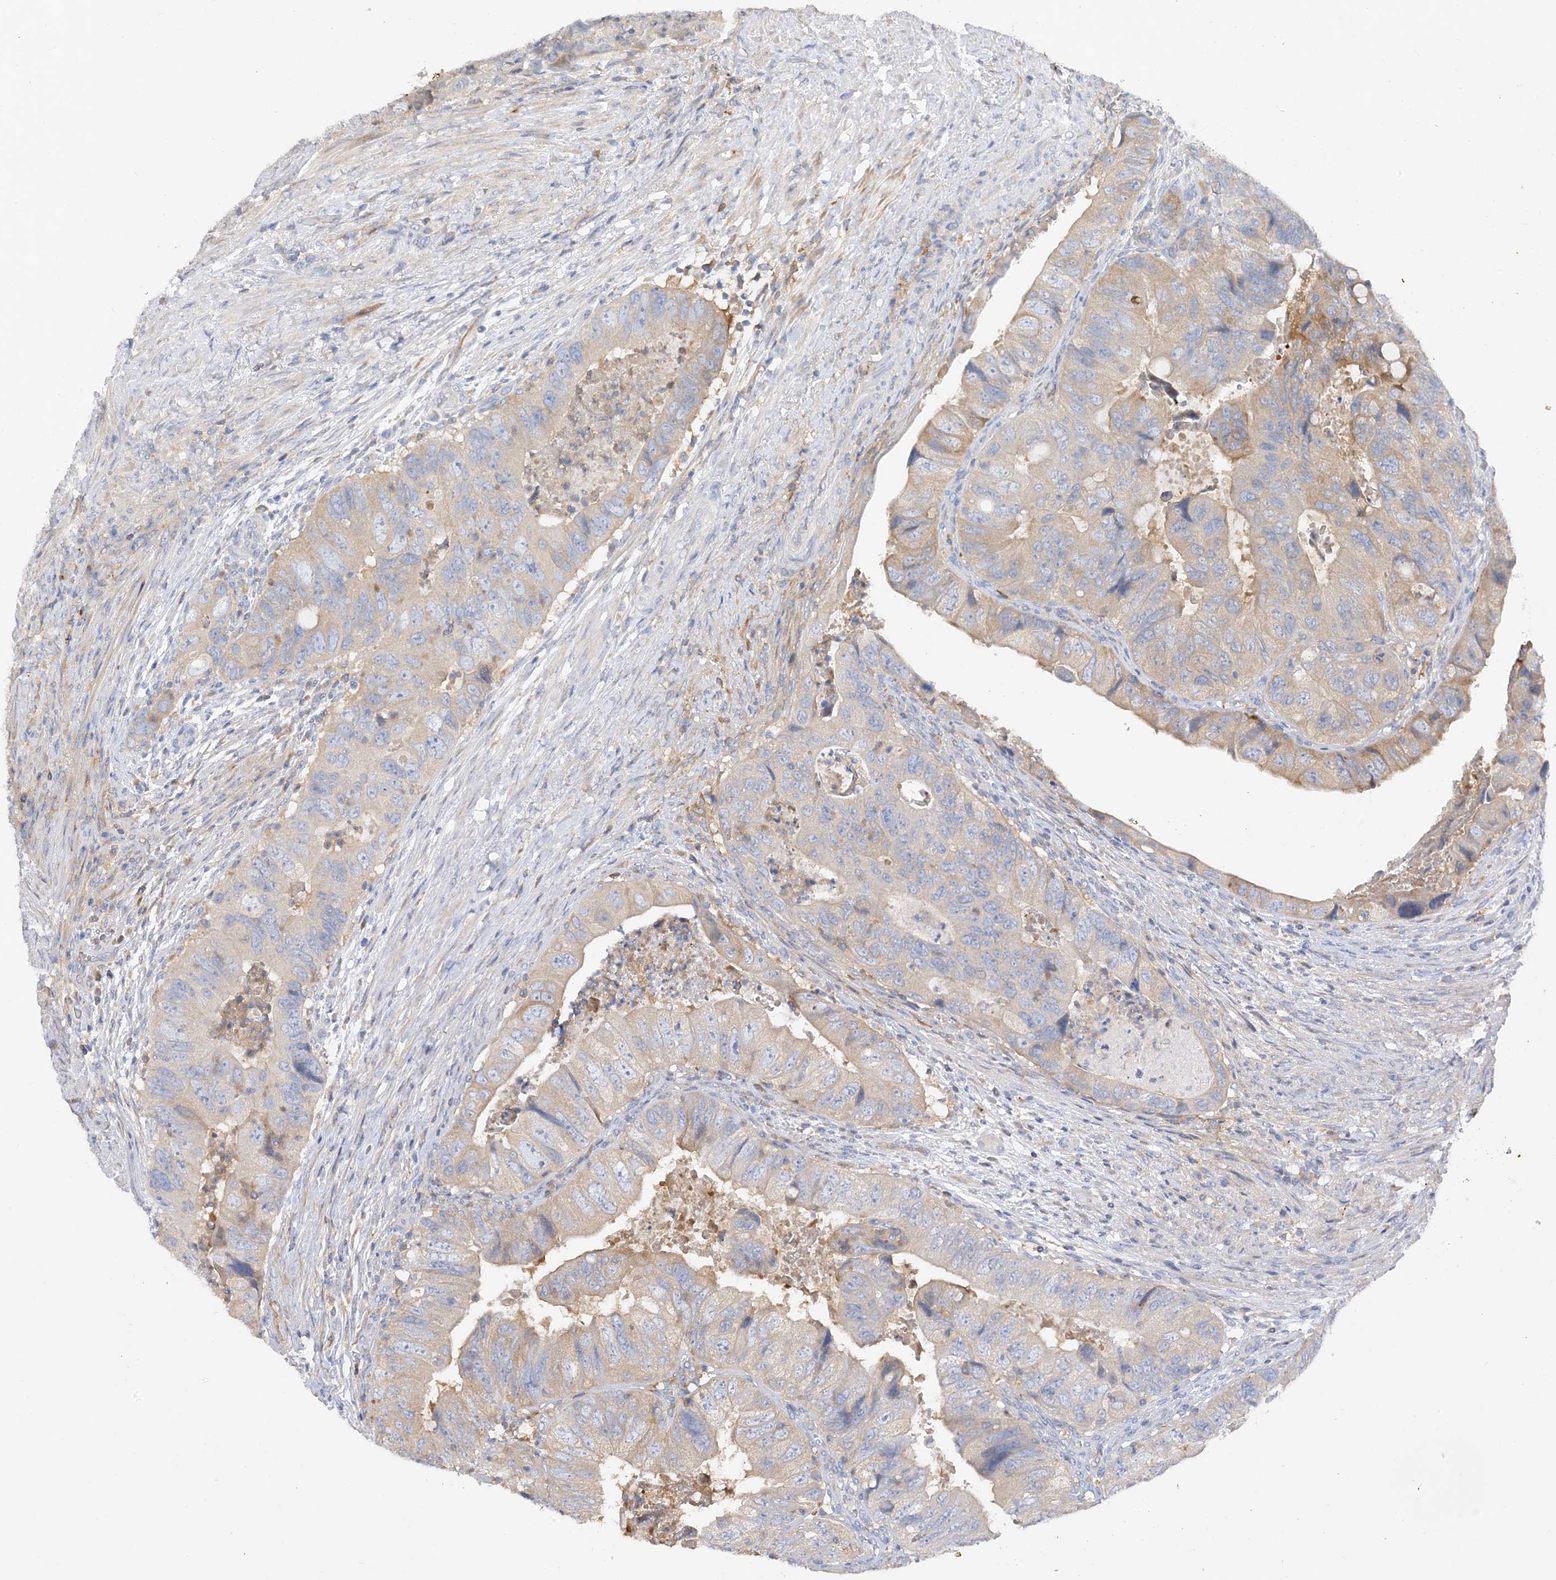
{"staining": {"intensity": "moderate", "quantity": "25%-75%", "location": "cytoplasmic/membranous"}, "tissue": "colorectal cancer", "cell_type": "Tumor cells", "image_type": "cancer", "snomed": [{"axis": "morphology", "description": "Adenocarcinoma, NOS"}, {"axis": "topography", "description": "Rectum"}], "caption": "DAB immunohistochemical staining of colorectal cancer demonstrates moderate cytoplasmic/membranous protein staining in about 25%-75% of tumor cells.", "gene": "ARV1", "patient": {"sex": "male", "age": 63}}